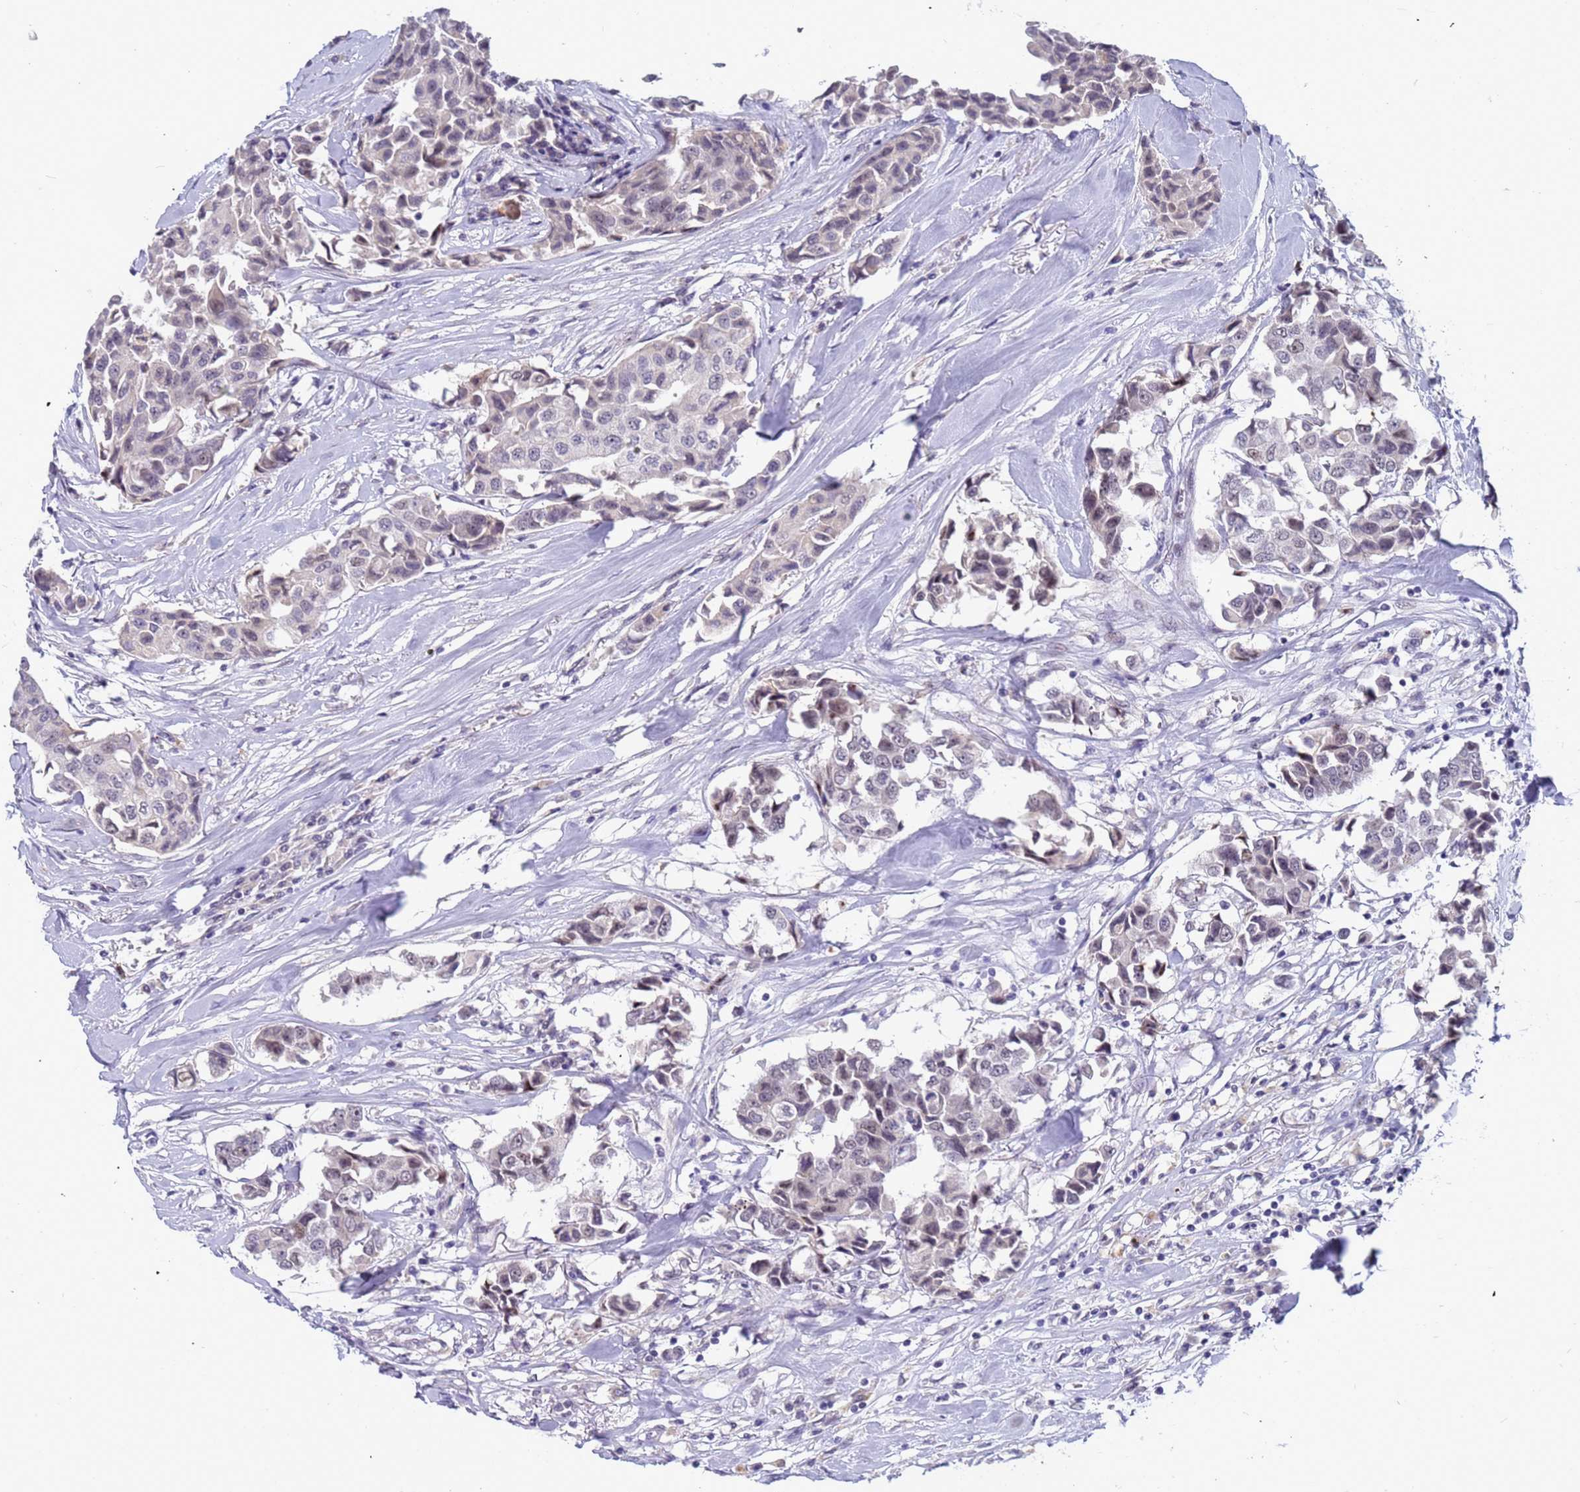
{"staining": {"intensity": "weak", "quantity": "<25%", "location": "nuclear"}, "tissue": "breast cancer", "cell_type": "Tumor cells", "image_type": "cancer", "snomed": [{"axis": "morphology", "description": "Duct carcinoma"}, {"axis": "topography", "description": "Breast"}], "caption": "Histopathology image shows no protein staining in tumor cells of breast intraductal carcinoma tissue.", "gene": "CXorf65", "patient": {"sex": "female", "age": 80}}